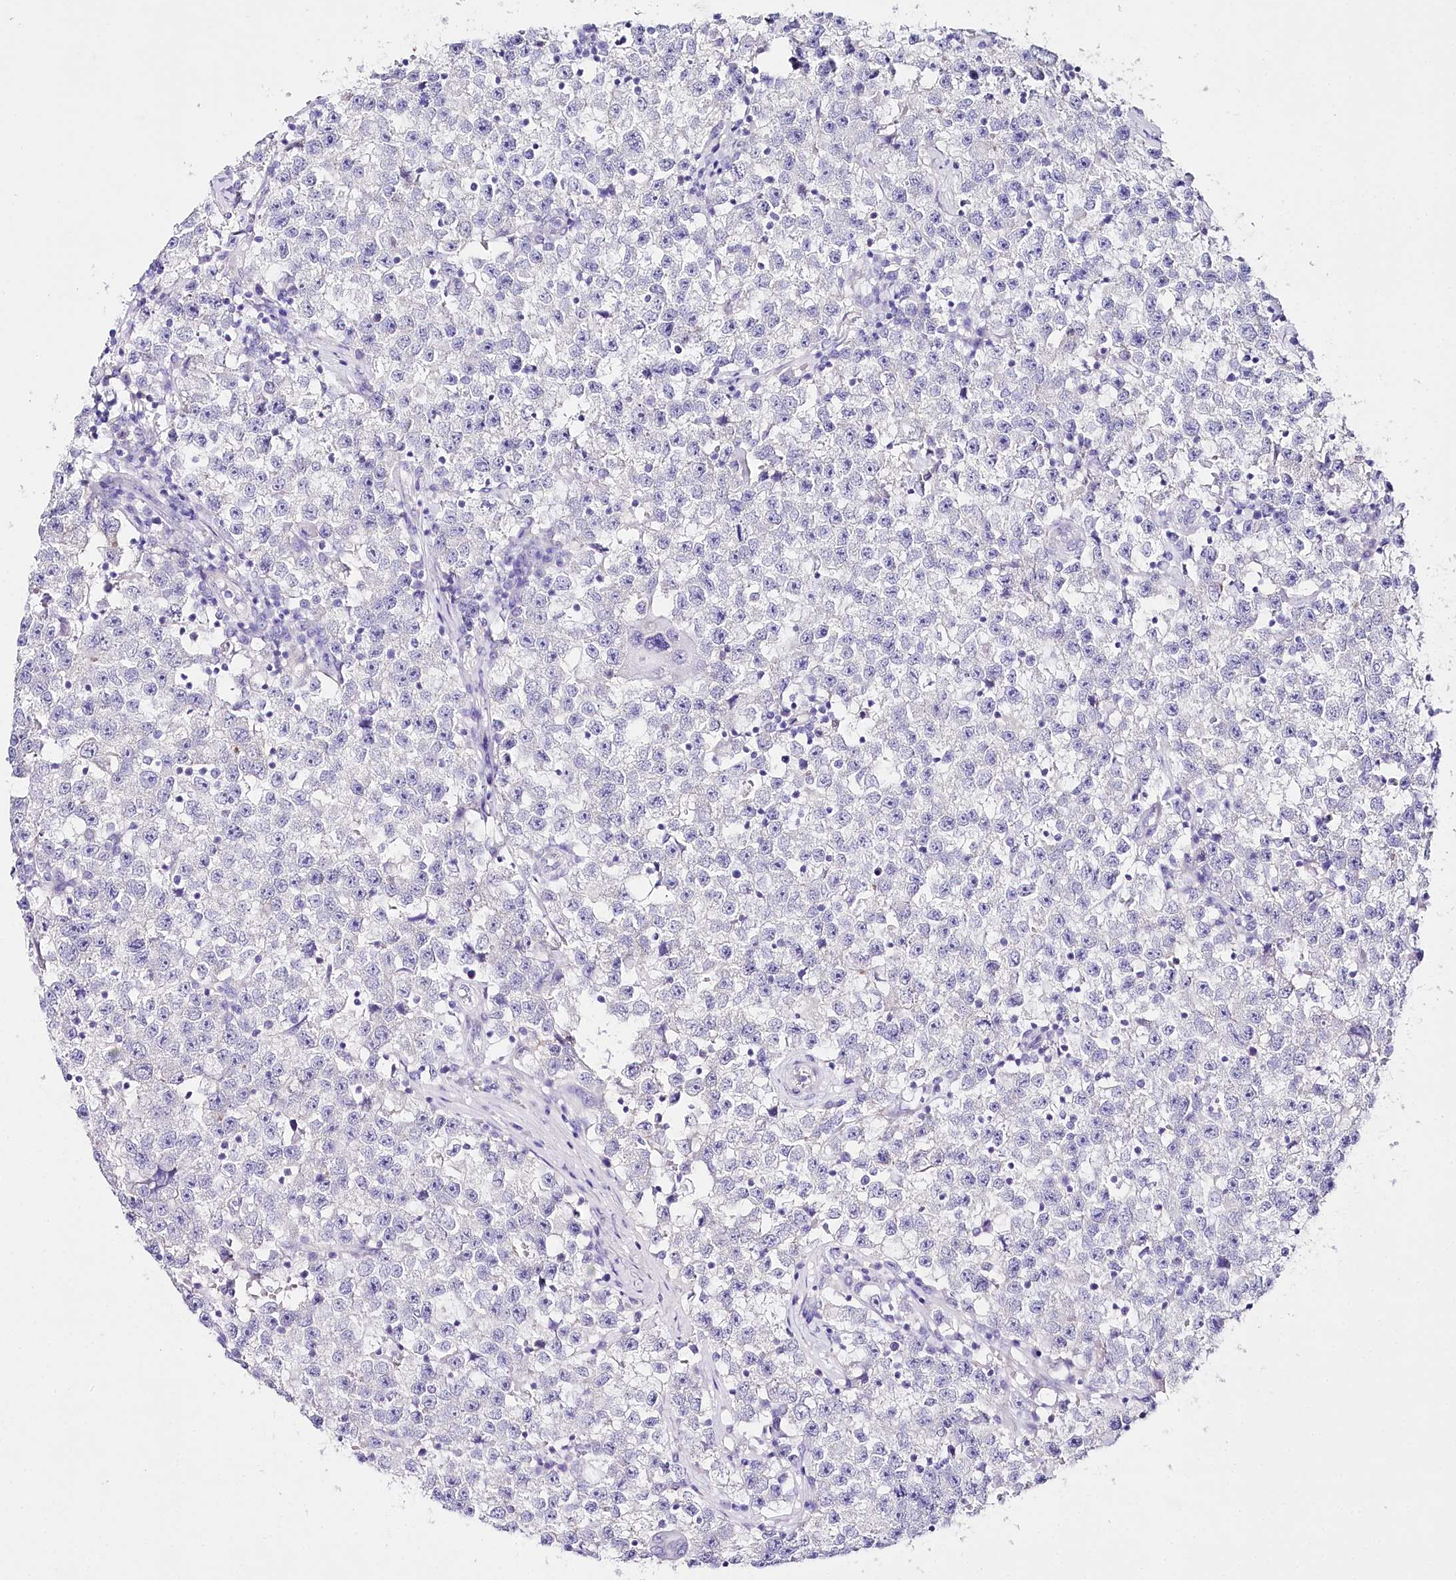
{"staining": {"intensity": "negative", "quantity": "none", "location": "none"}, "tissue": "testis cancer", "cell_type": "Tumor cells", "image_type": "cancer", "snomed": [{"axis": "morphology", "description": "Seminoma, NOS"}, {"axis": "topography", "description": "Testis"}], "caption": "This is an IHC photomicrograph of seminoma (testis). There is no positivity in tumor cells.", "gene": "CSN3", "patient": {"sex": "male", "age": 22}}